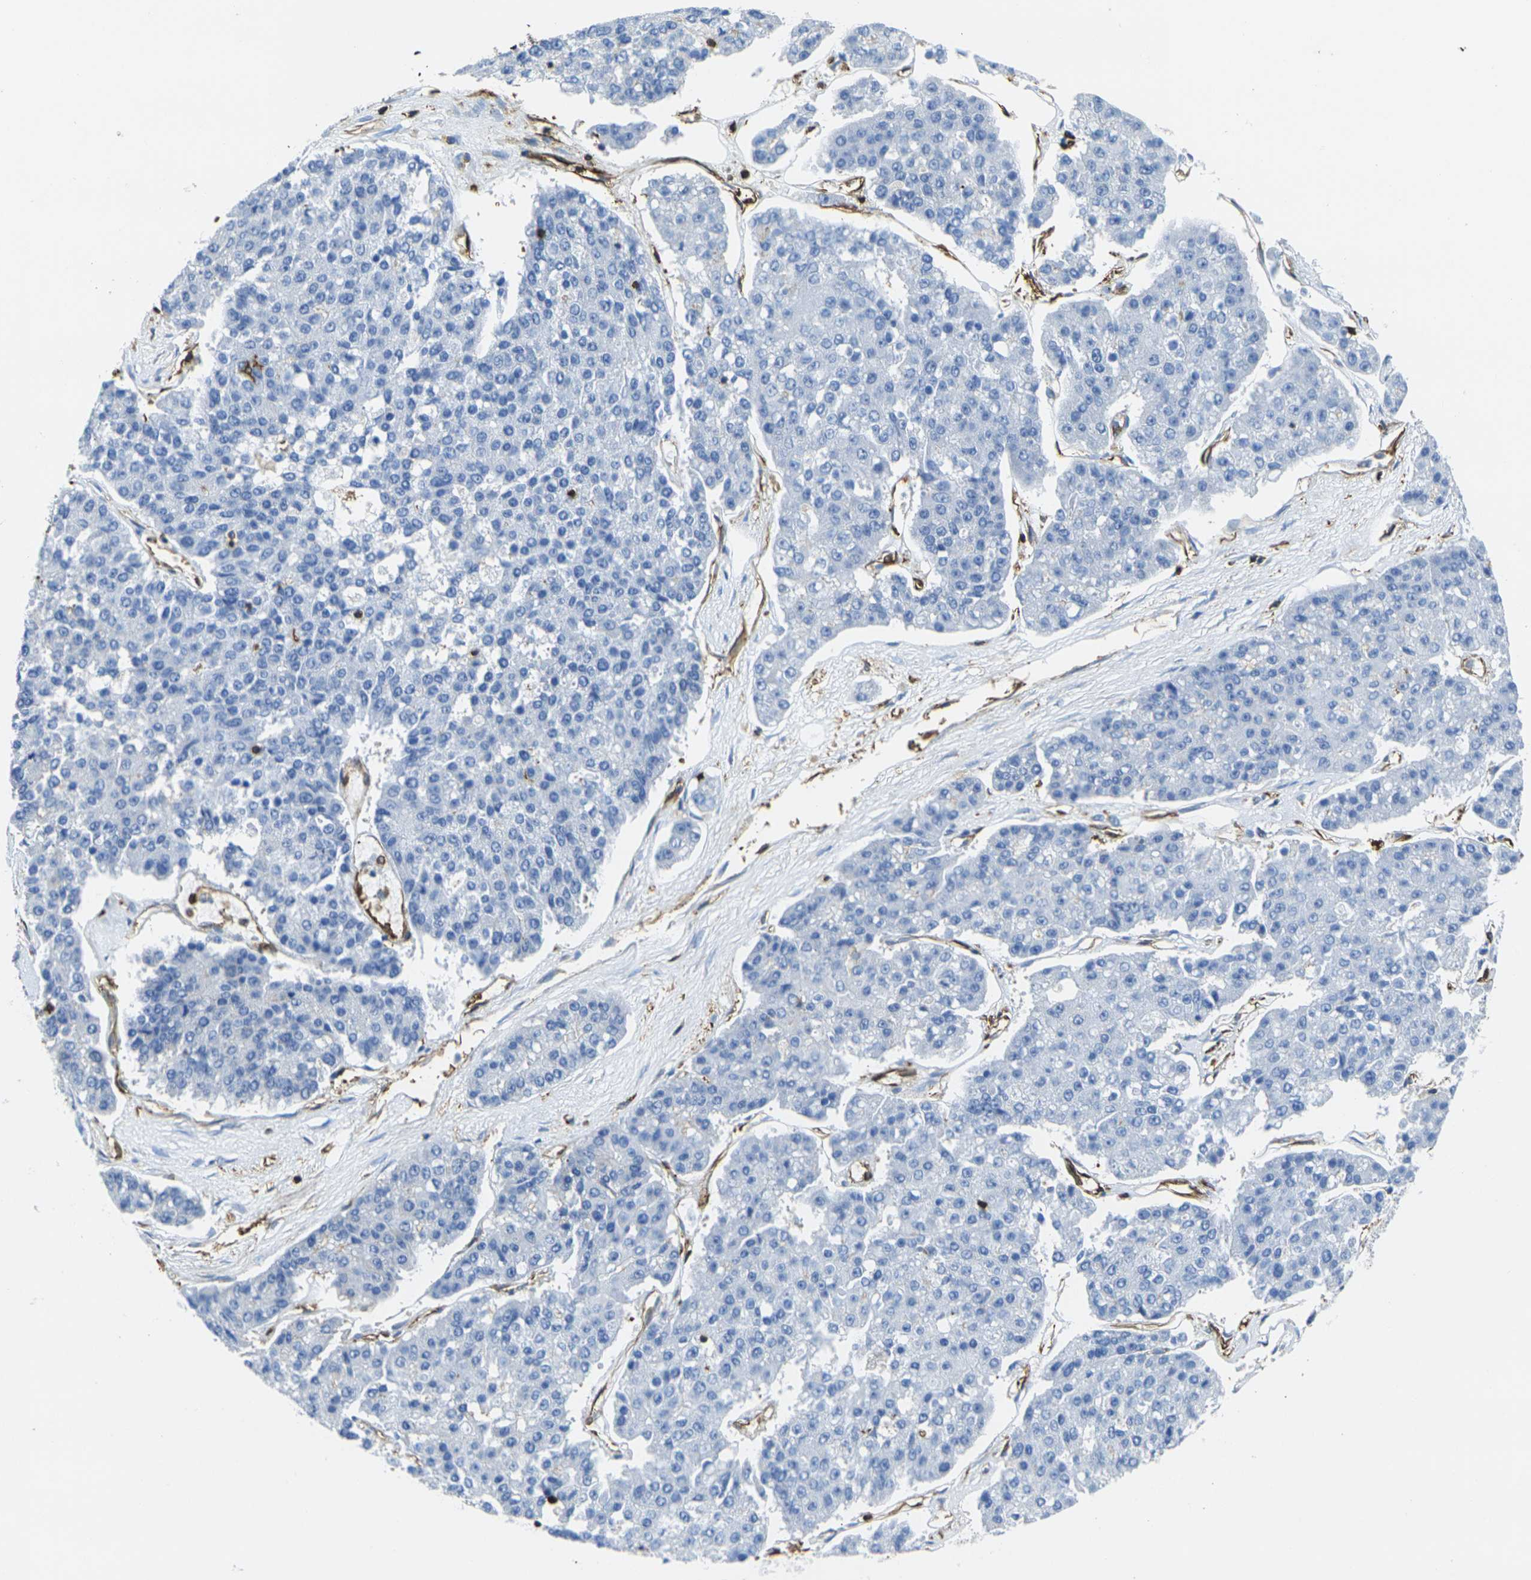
{"staining": {"intensity": "negative", "quantity": "none", "location": "none"}, "tissue": "pancreatic cancer", "cell_type": "Tumor cells", "image_type": "cancer", "snomed": [{"axis": "morphology", "description": "Adenocarcinoma, NOS"}, {"axis": "topography", "description": "Pancreas"}], "caption": "DAB immunohistochemical staining of pancreatic cancer shows no significant expression in tumor cells.", "gene": "FAM110D", "patient": {"sex": "male", "age": 50}}